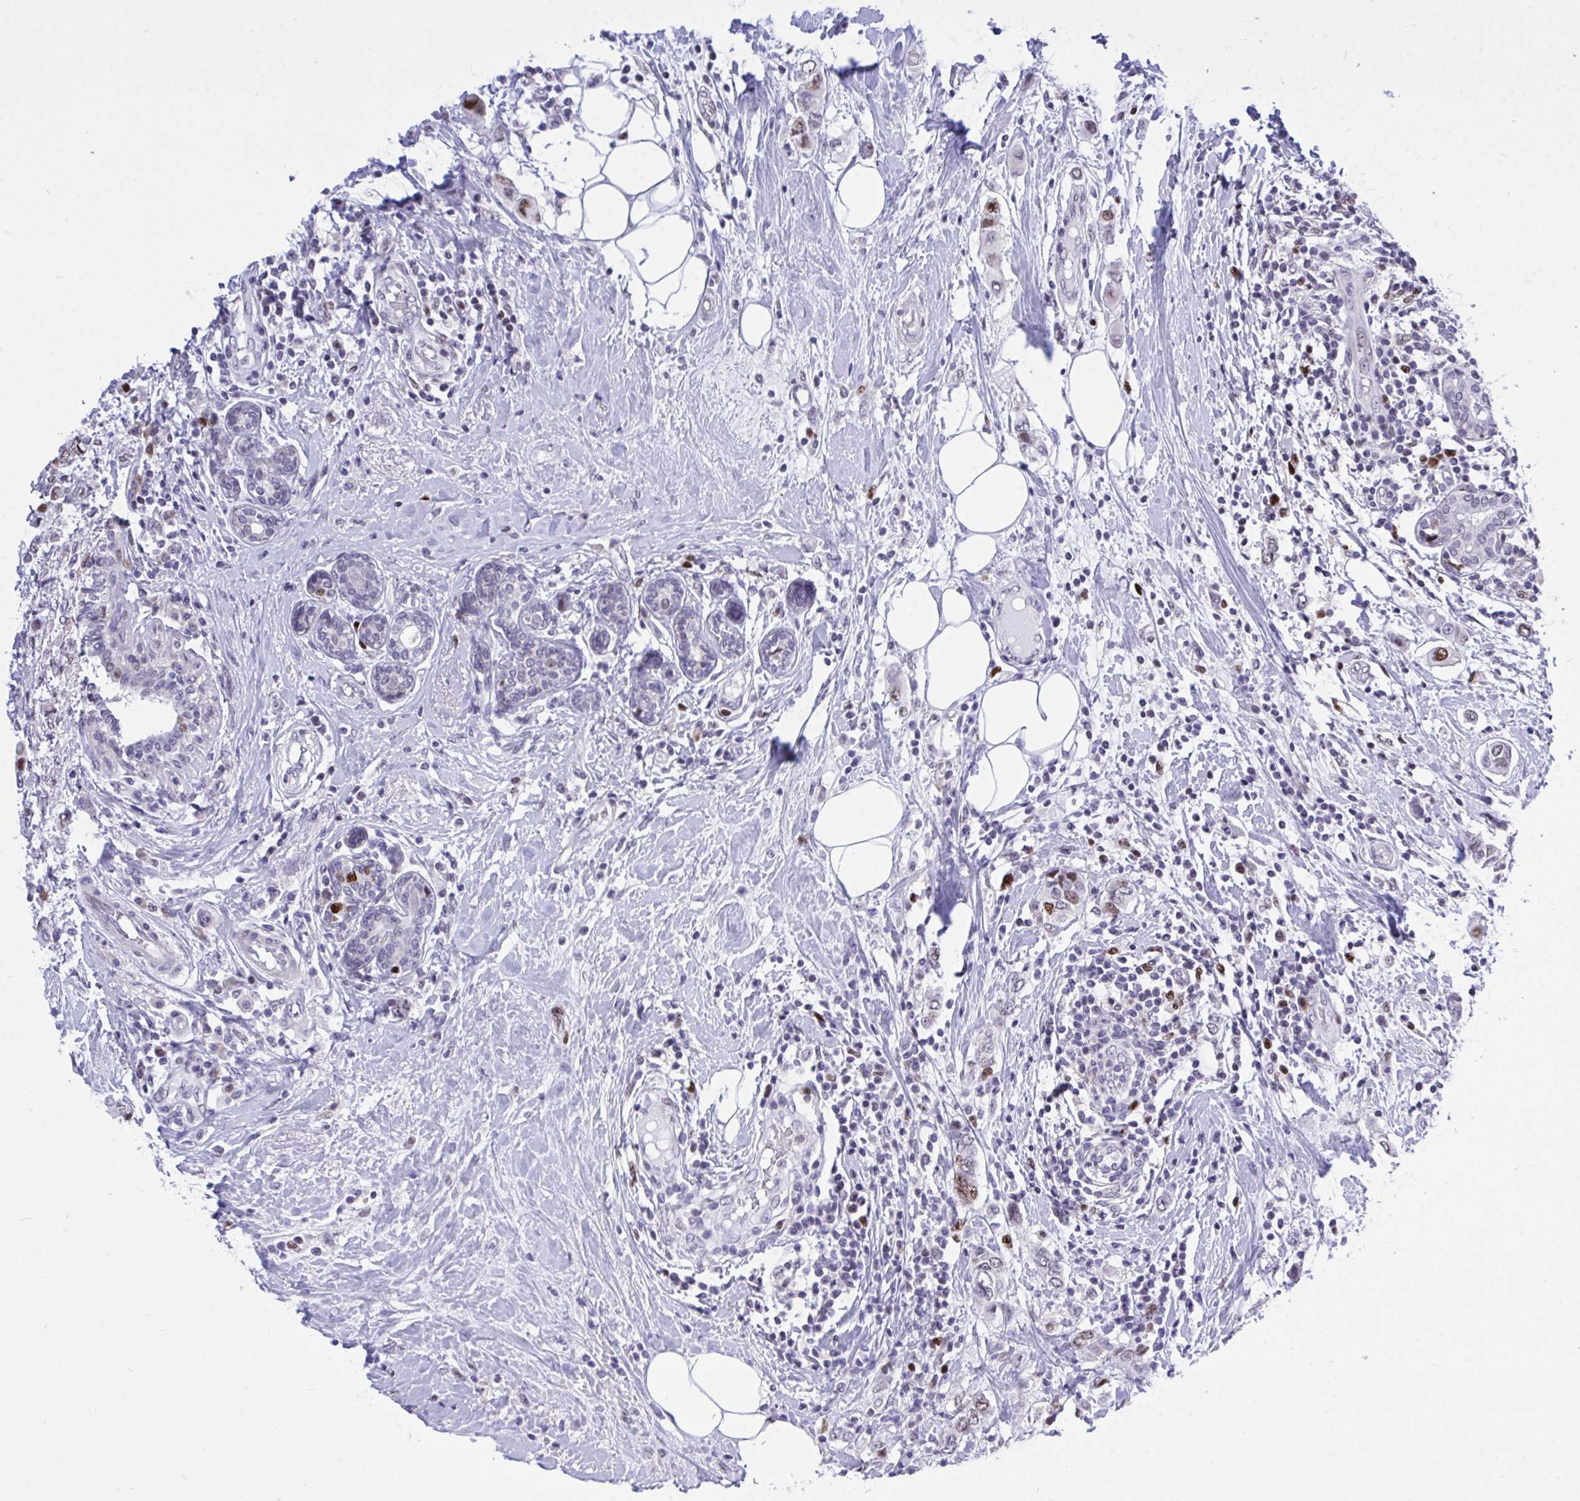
{"staining": {"intensity": "moderate", "quantity": "25%-75%", "location": "nuclear"}, "tissue": "breast cancer", "cell_type": "Tumor cells", "image_type": "cancer", "snomed": [{"axis": "morphology", "description": "Lobular carcinoma"}, {"axis": "topography", "description": "Breast"}], "caption": "Brown immunohistochemical staining in breast cancer (lobular carcinoma) demonstrates moderate nuclear positivity in about 25%-75% of tumor cells. (DAB = brown stain, brightfield microscopy at high magnification).", "gene": "C1QL2", "patient": {"sex": "female", "age": 51}}